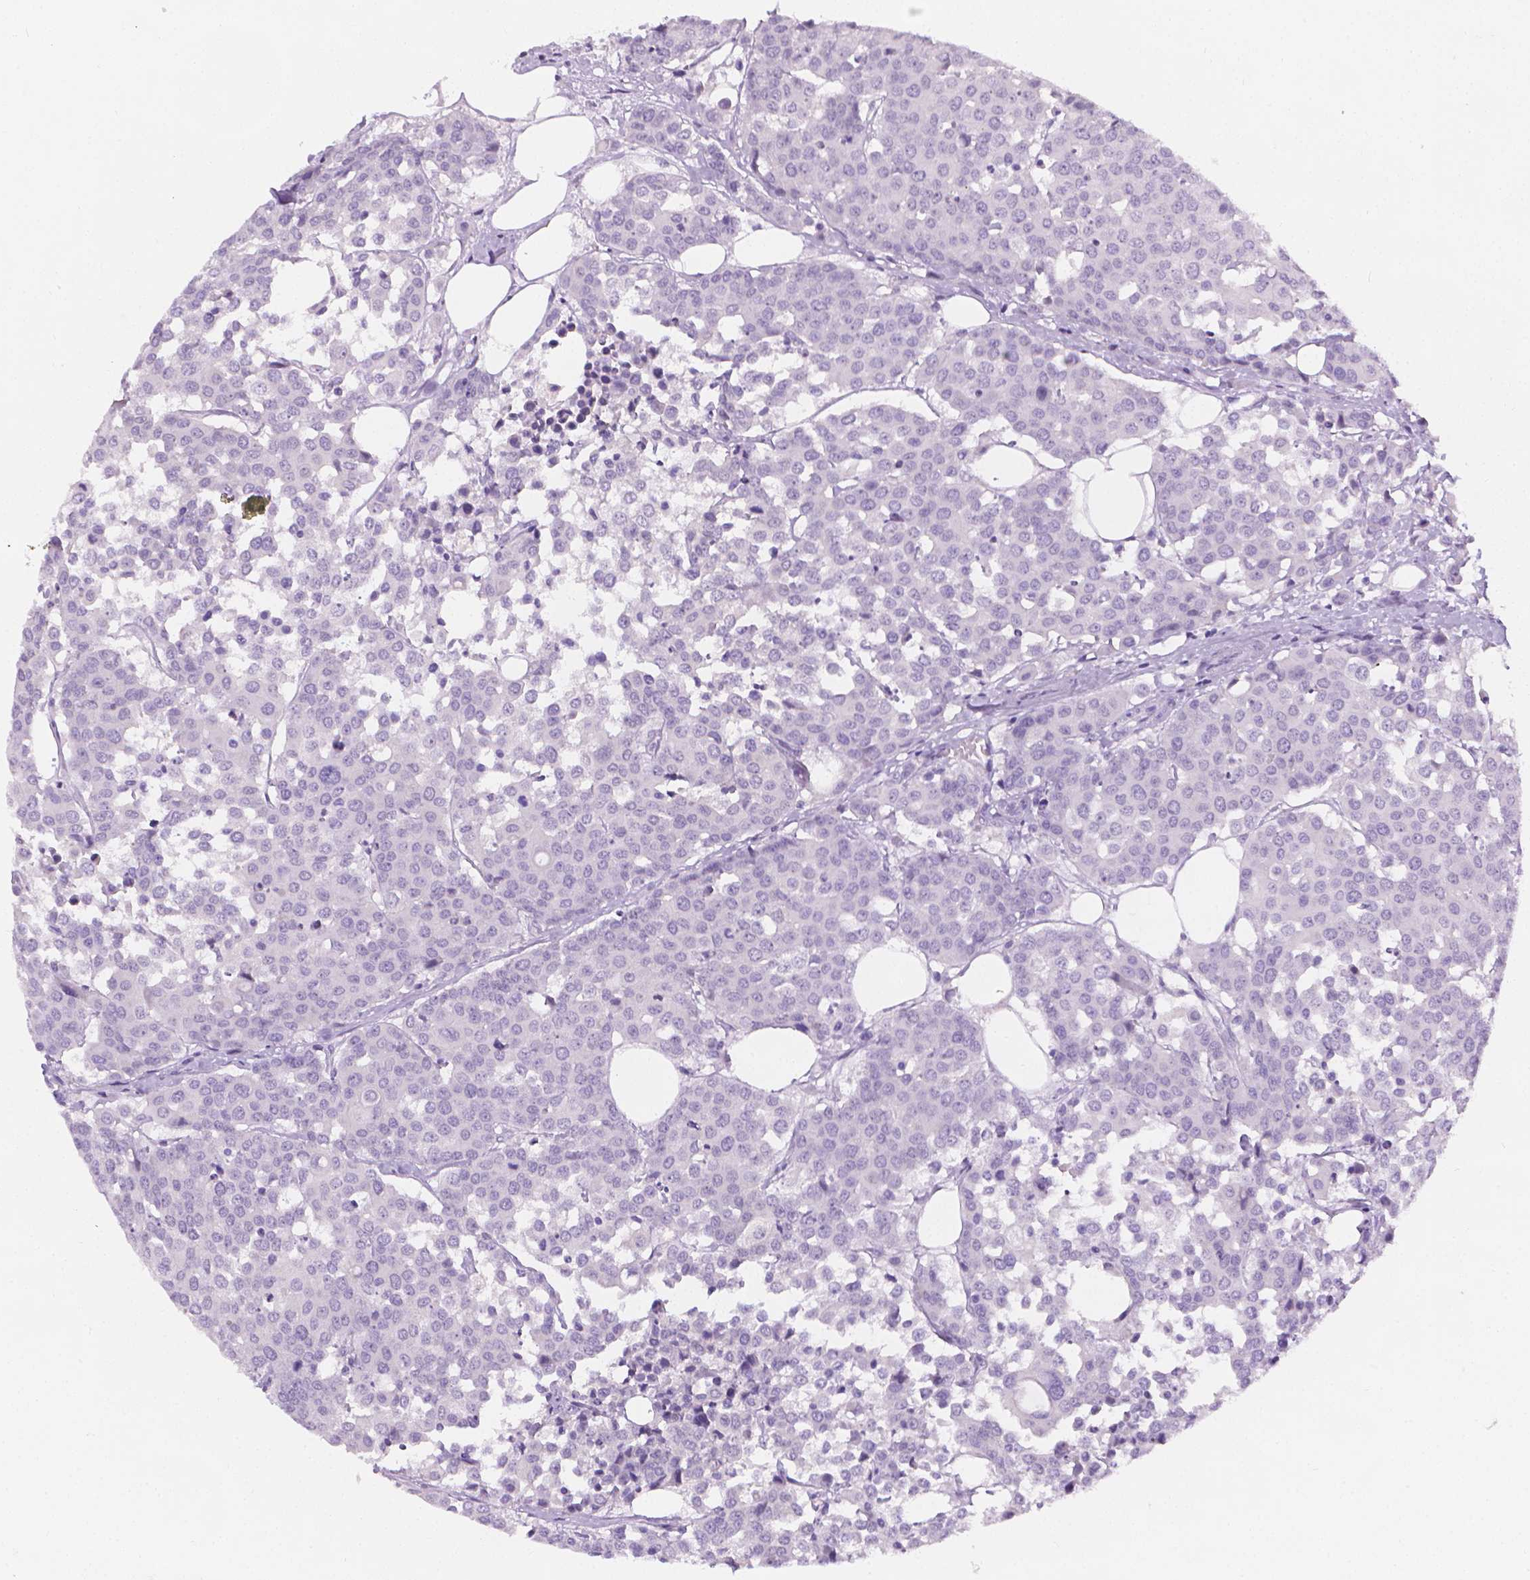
{"staining": {"intensity": "negative", "quantity": "none", "location": "none"}, "tissue": "carcinoid", "cell_type": "Tumor cells", "image_type": "cancer", "snomed": [{"axis": "morphology", "description": "Carcinoid, malignant, NOS"}, {"axis": "topography", "description": "Colon"}], "caption": "A histopathology image of carcinoid stained for a protein exhibits no brown staining in tumor cells.", "gene": "DCAF8L1", "patient": {"sex": "male", "age": 81}}